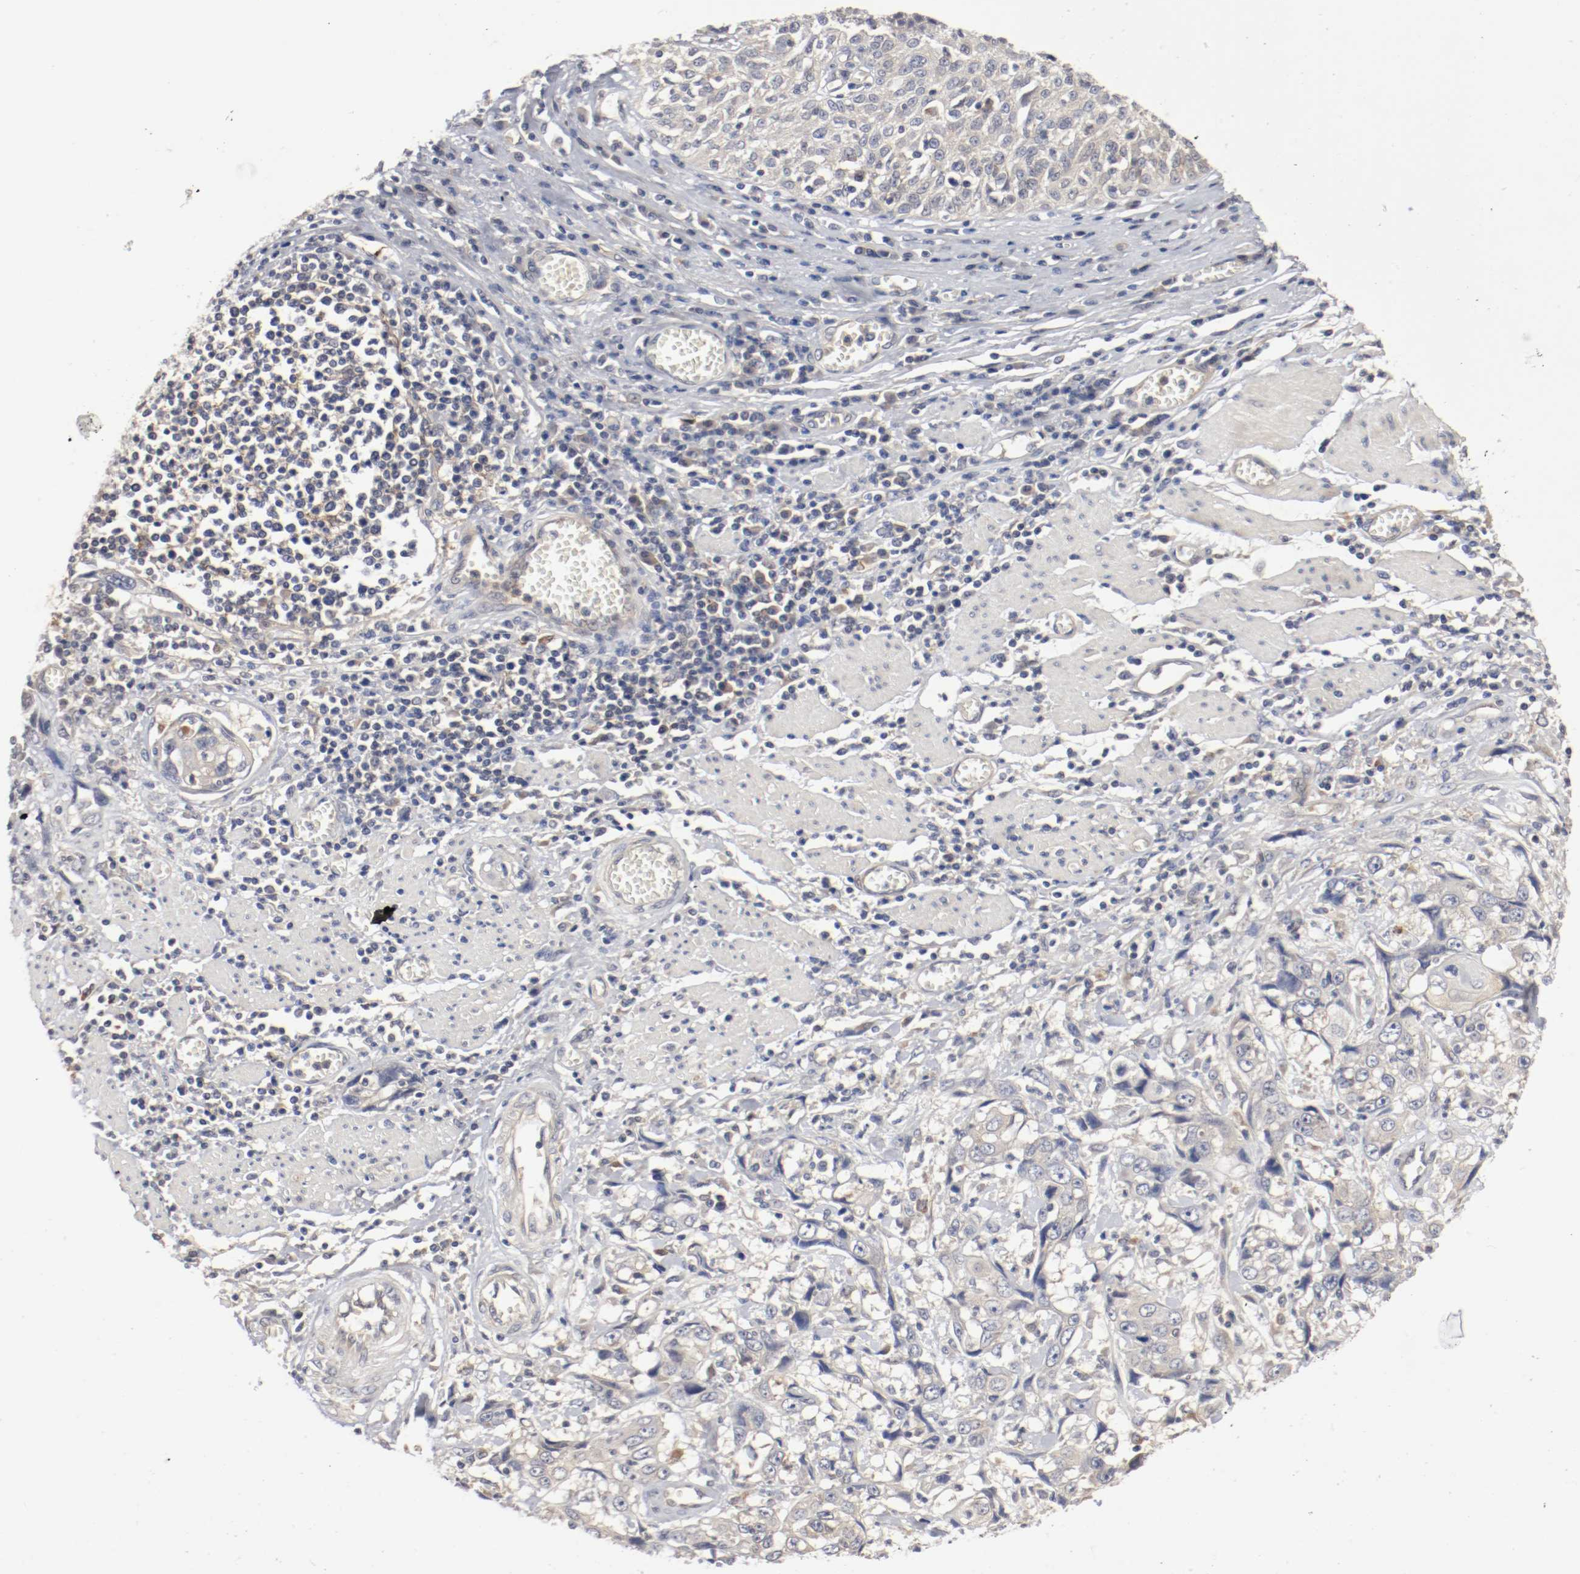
{"staining": {"intensity": "moderate", "quantity": "25%-75%", "location": "cytoplasmic/membranous"}, "tissue": "esophagus", "cell_type": "Squamous epithelial cells", "image_type": "normal", "snomed": [{"axis": "morphology", "description": "Normal tissue, NOS"}, {"axis": "morphology", "description": "Squamous cell carcinoma, NOS"}, {"axis": "topography", "description": "Esophagus"}], "caption": "Human esophagus stained with a protein marker displays moderate staining in squamous epithelial cells.", "gene": "REN", "patient": {"sex": "male", "age": 65}}